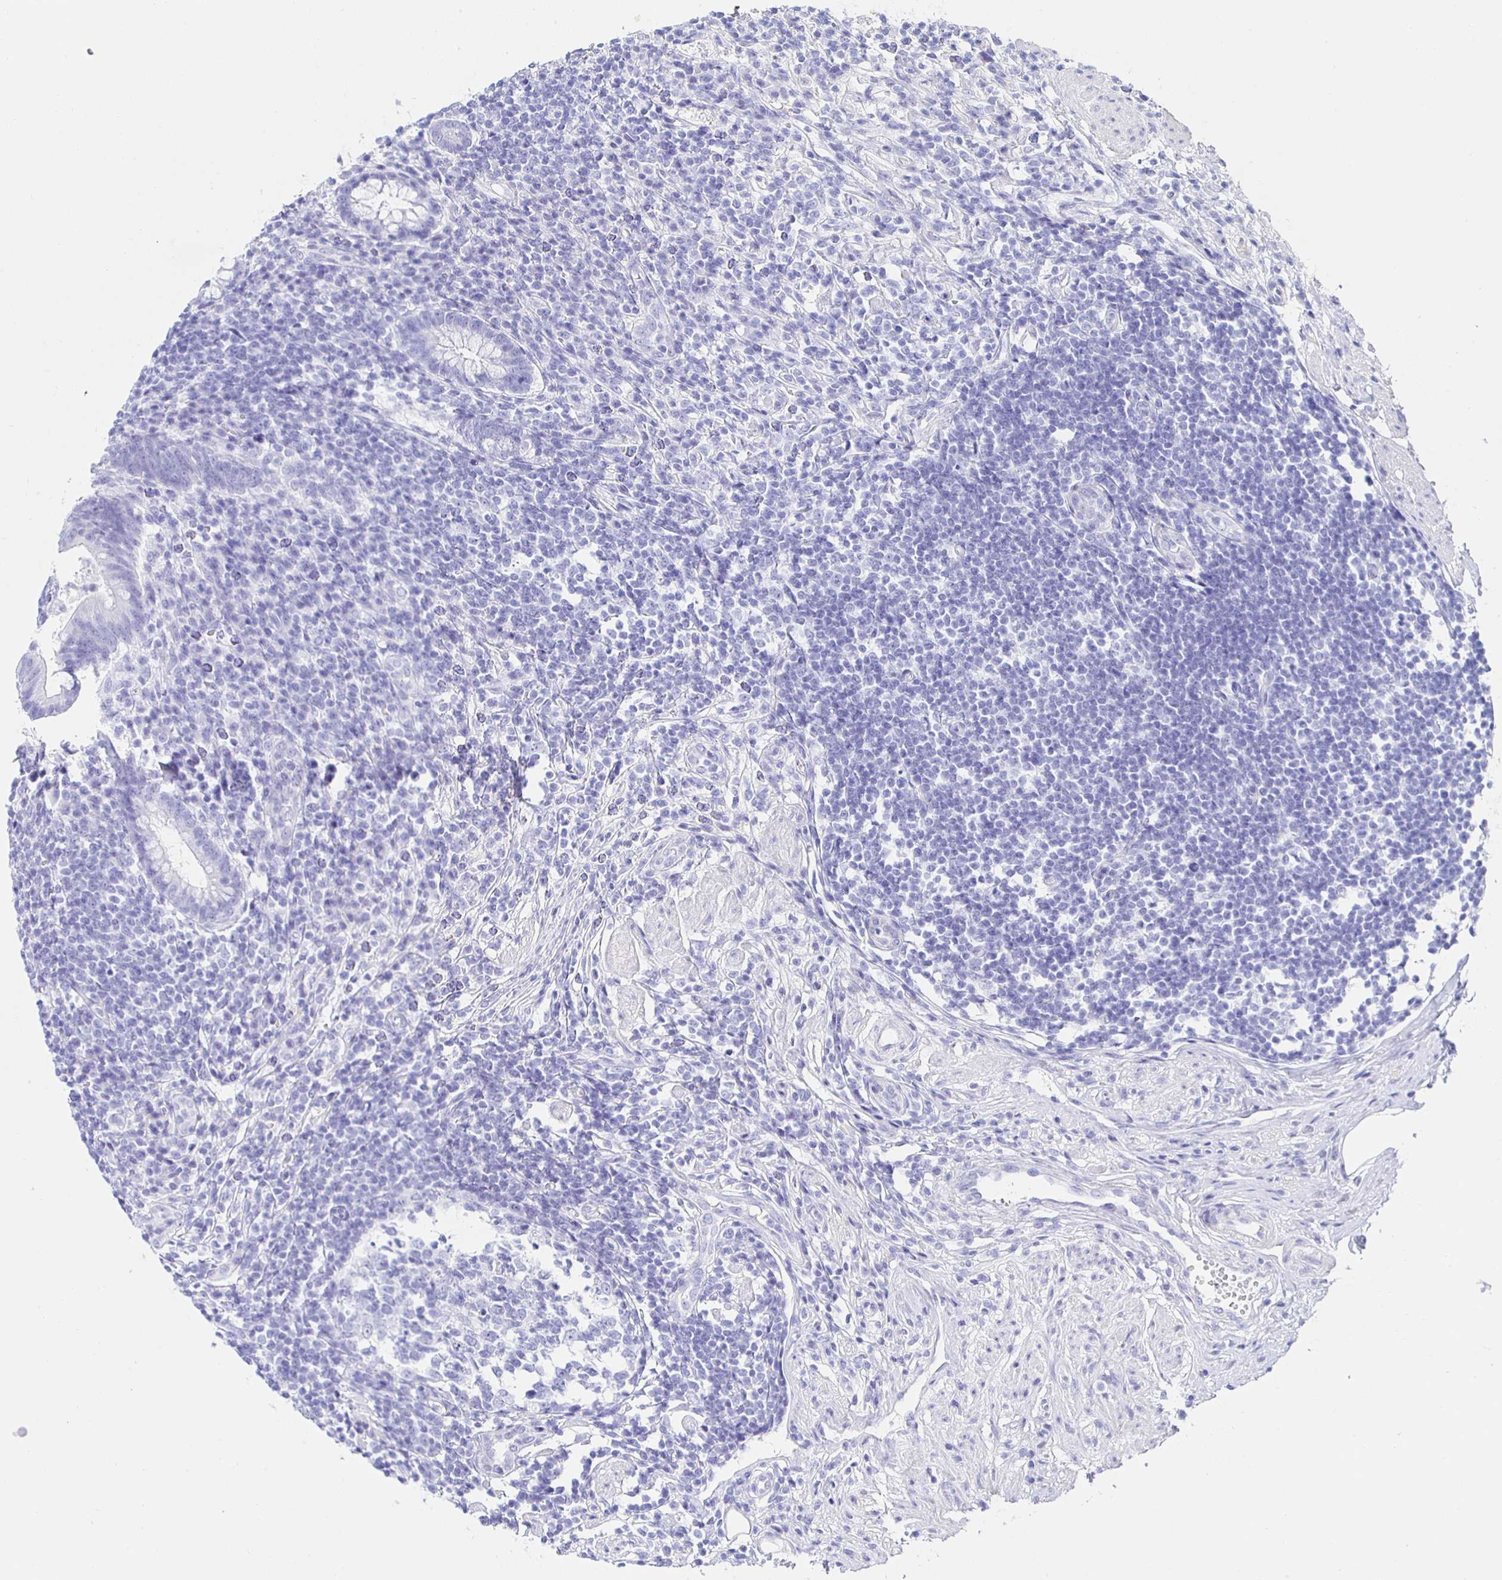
{"staining": {"intensity": "negative", "quantity": "none", "location": "none"}, "tissue": "appendix", "cell_type": "Glandular cells", "image_type": "normal", "snomed": [{"axis": "morphology", "description": "Normal tissue, NOS"}, {"axis": "topography", "description": "Appendix"}], "caption": "Immunohistochemistry (IHC) of benign appendix displays no expression in glandular cells.", "gene": "HSPA4L", "patient": {"sex": "female", "age": 56}}